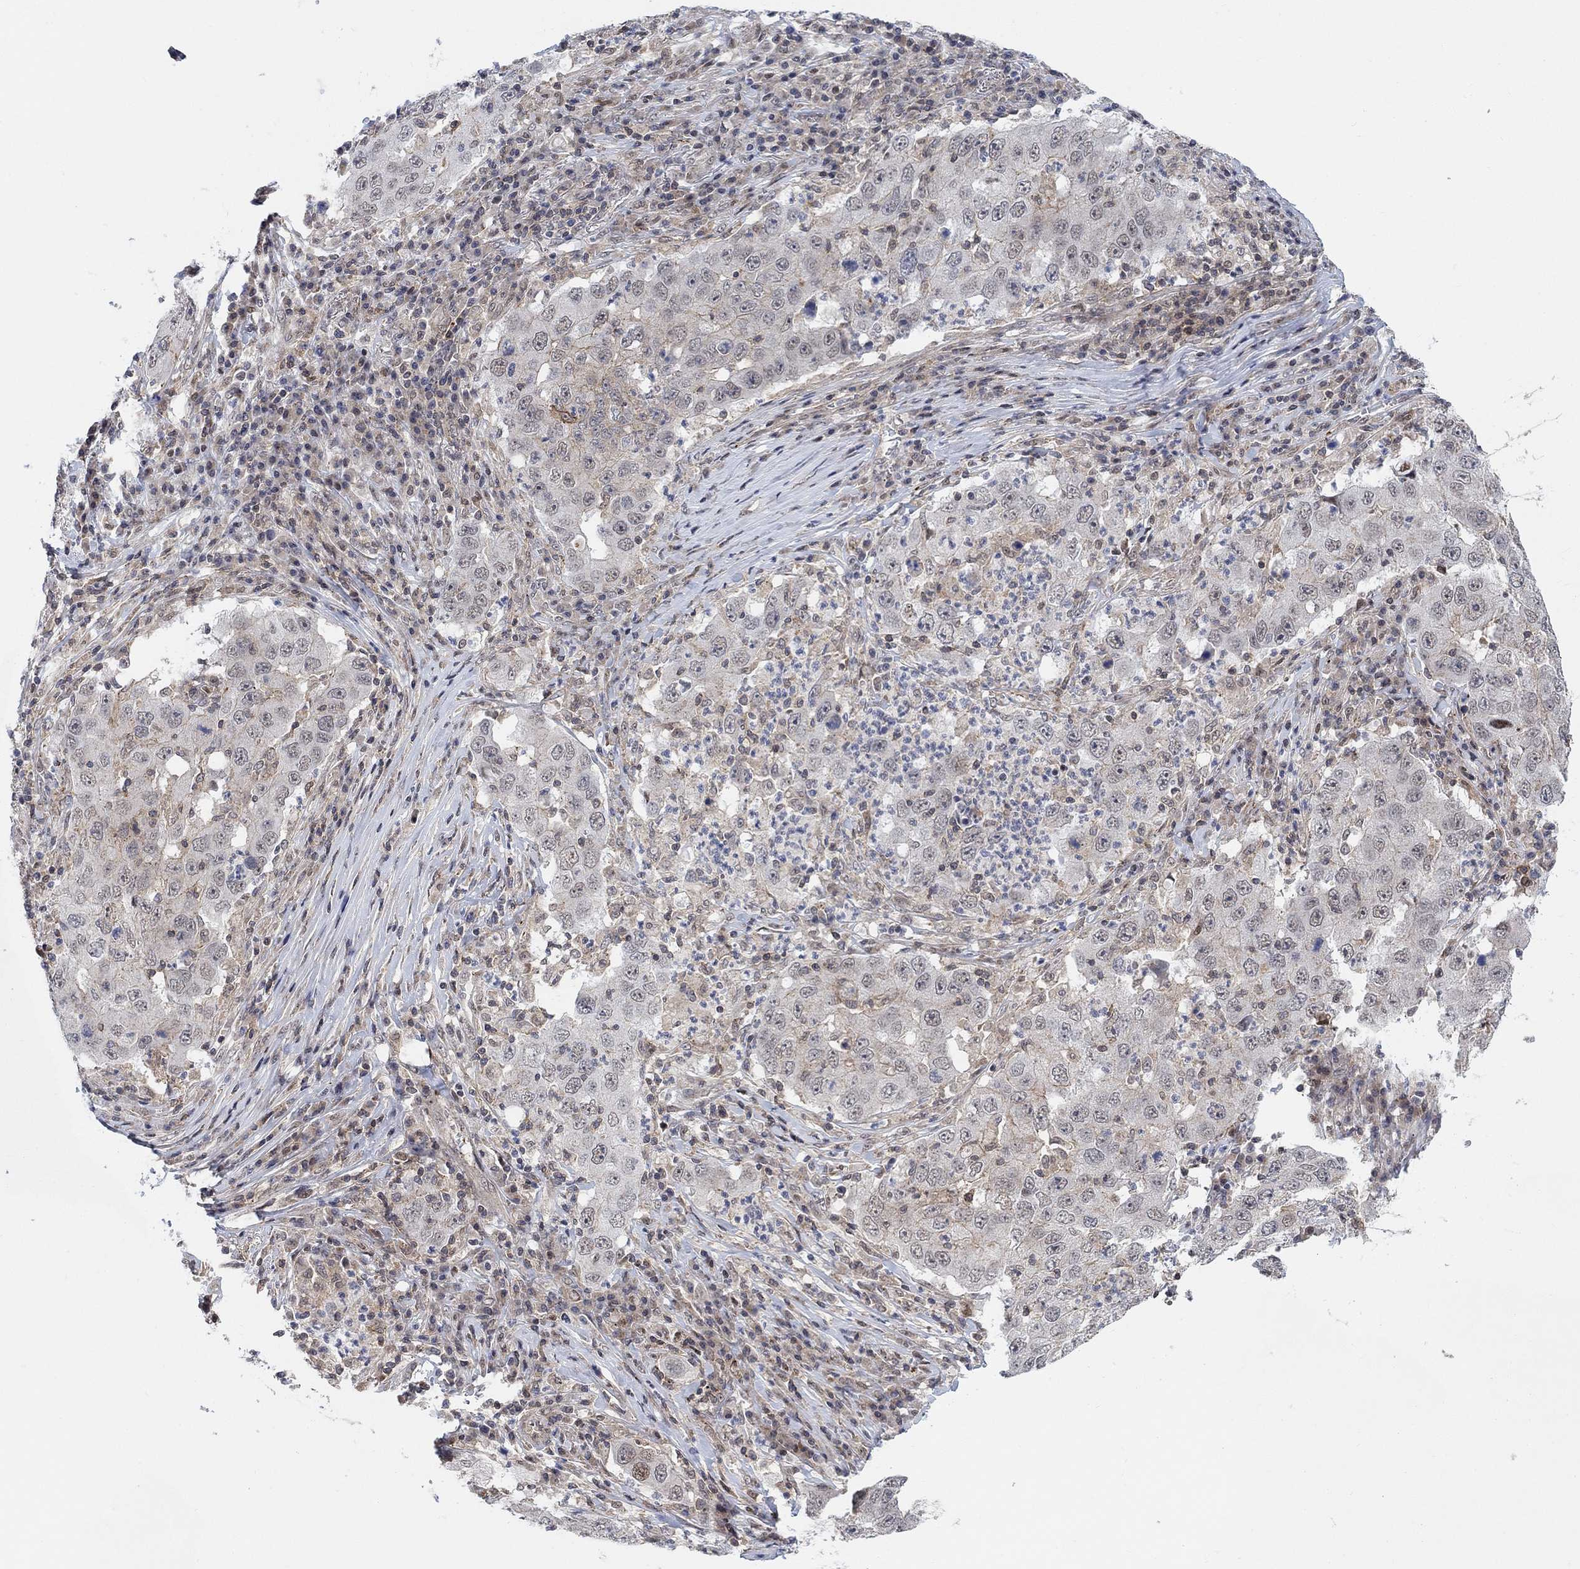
{"staining": {"intensity": "moderate", "quantity": "<25%", "location": "cytoplasmic/membranous"}, "tissue": "lung cancer", "cell_type": "Tumor cells", "image_type": "cancer", "snomed": [{"axis": "morphology", "description": "Adenocarcinoma, NOS"}, {"axis": "topography", "description": "Lung"}], "caption": "A high-resolution micrograph shows immunohistochemistry staining of lung cancer (adenocarcinoma), which demonstrates moderate cytoplasmic/membranous expression in approximately <25% of tumor cells. (Brightfield microscopy of DAB IHC at high magnification).", "gene": "PWWP2B", "patient": {"sex": "male", "age": 73}}